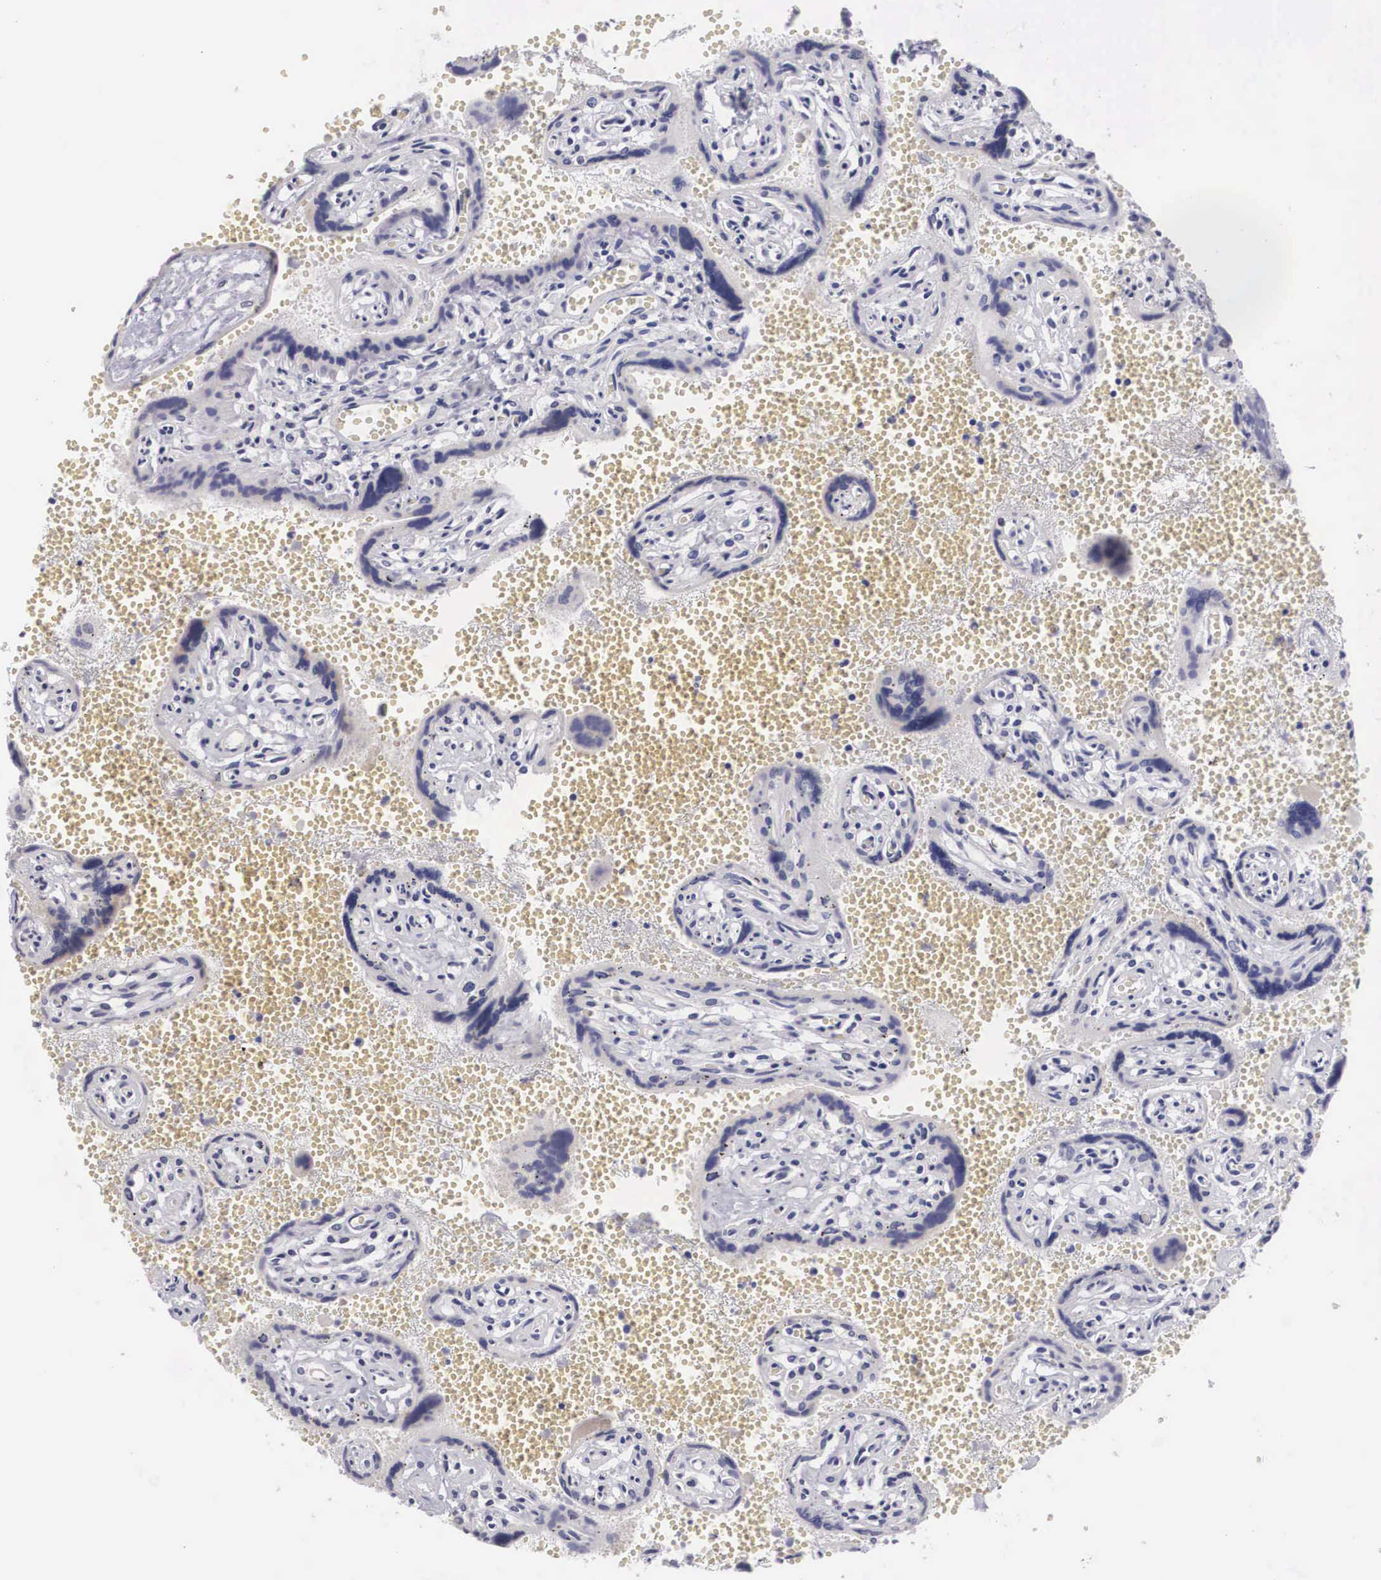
{"staining": {"intensity": "negative", "quantity": "none", "location": "none"}, "tissue": "placenta", "cell_type": "Decidual cells", "image_type": "normal", "snomed": [{"axis": "morphology", "description": "Normal tissue, NOS"}, {"axis": "topography", "description": "Placenta"}], "caption": "The immunohistochemistry image has no significant staining in decidual cells of placenta.", "gene": "ARMCX3", "patient": {"sex": "female", "age": 40}}